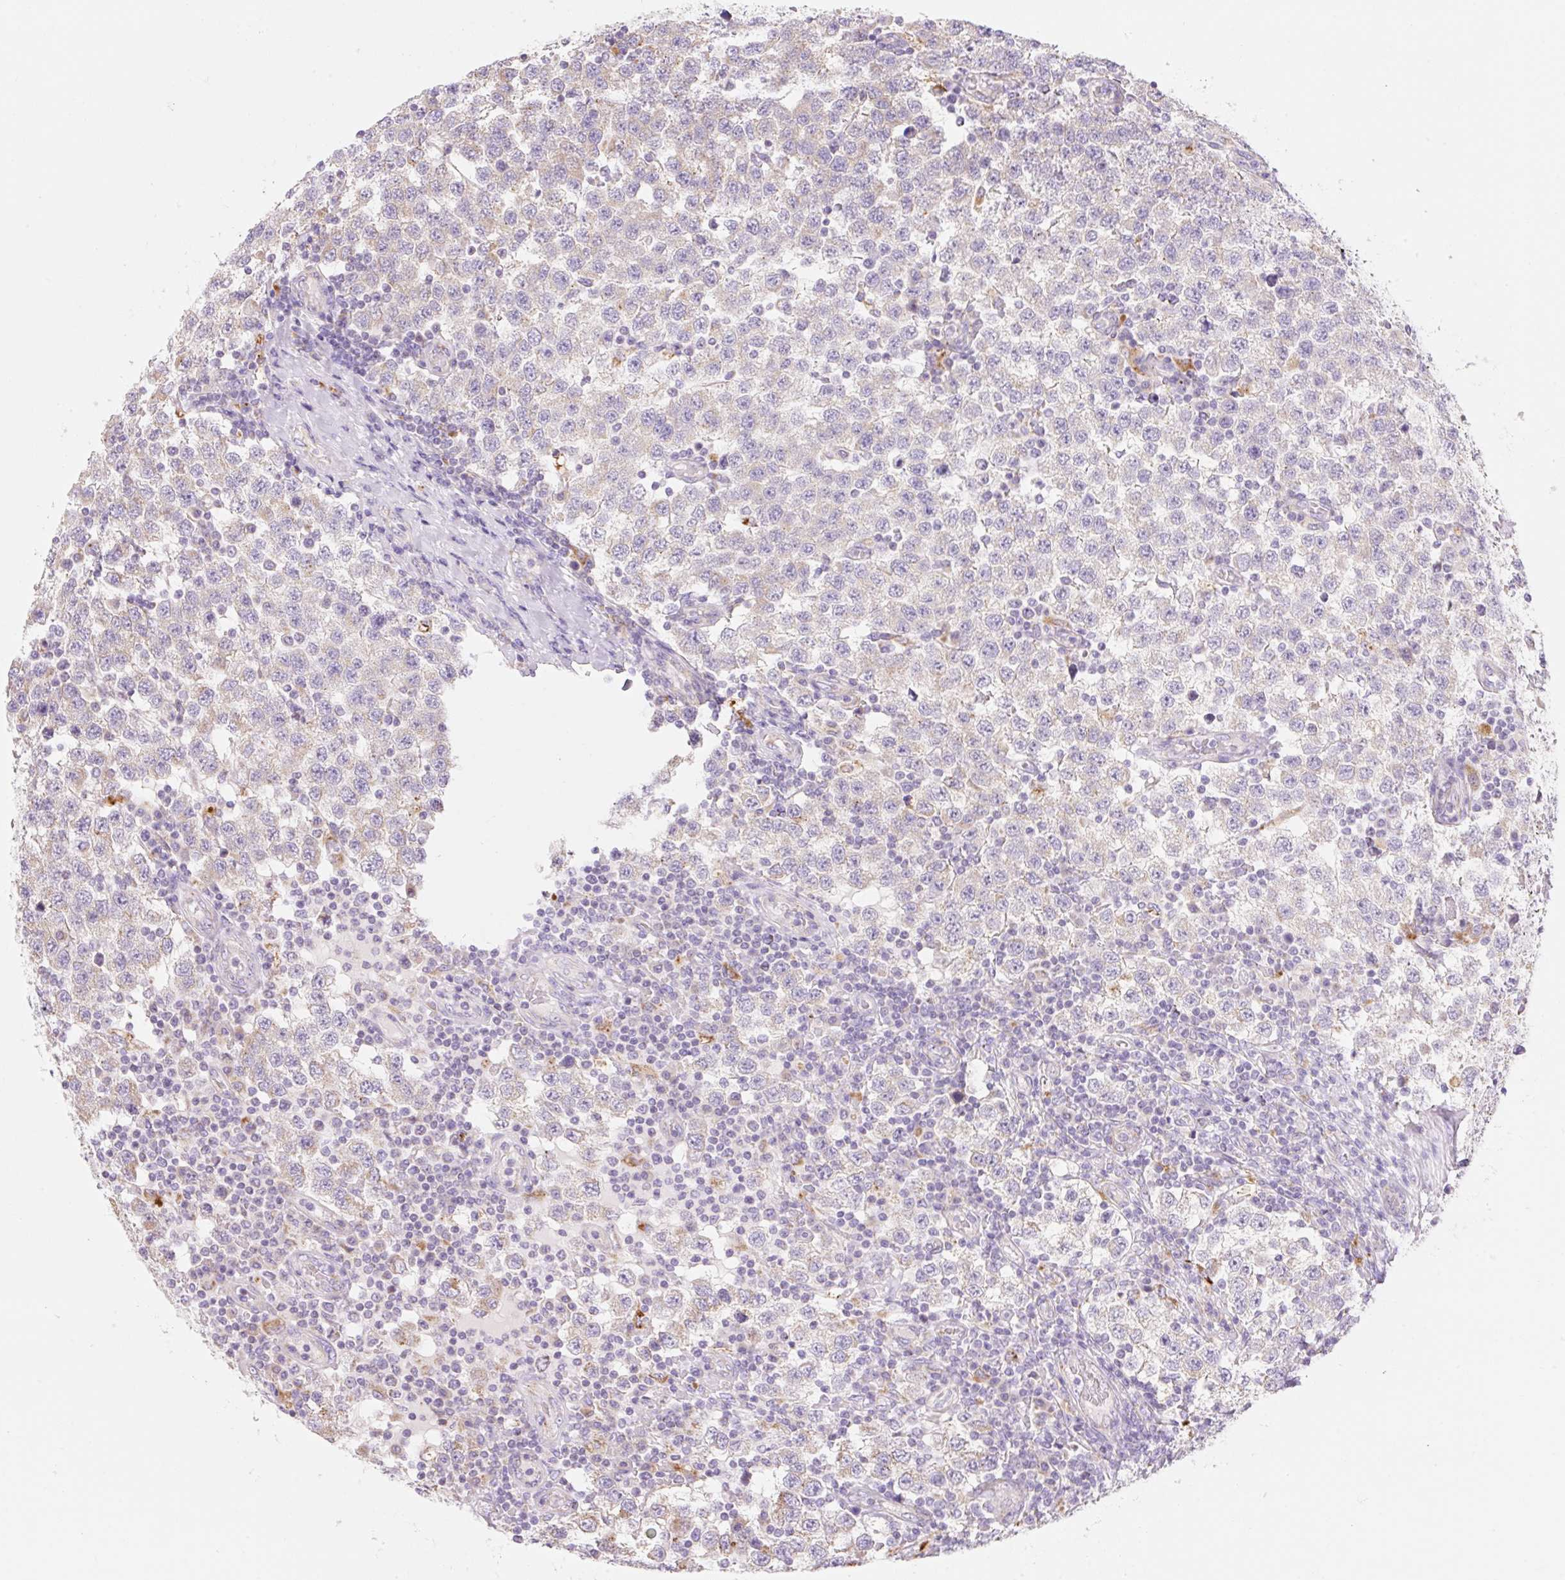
{"staining": {"intensity": "negative", "quantity": "none", "location": "none"}, "tissue": "testis cancer", "cell_type": "Tumor cells", "image_type": "cancer", "snomed": [{"axis": "morphology", "description": "Seminoma, NOS"}, {"axis": "topography", "description": "Testis"}], "caption": "This is an immunohistochemistry photomicrograph of human testis cancer (seminoma). There is no staining in tumor cells.", "gene": "CLEC3A", "patient": {"sex": "male", "age": 34}}